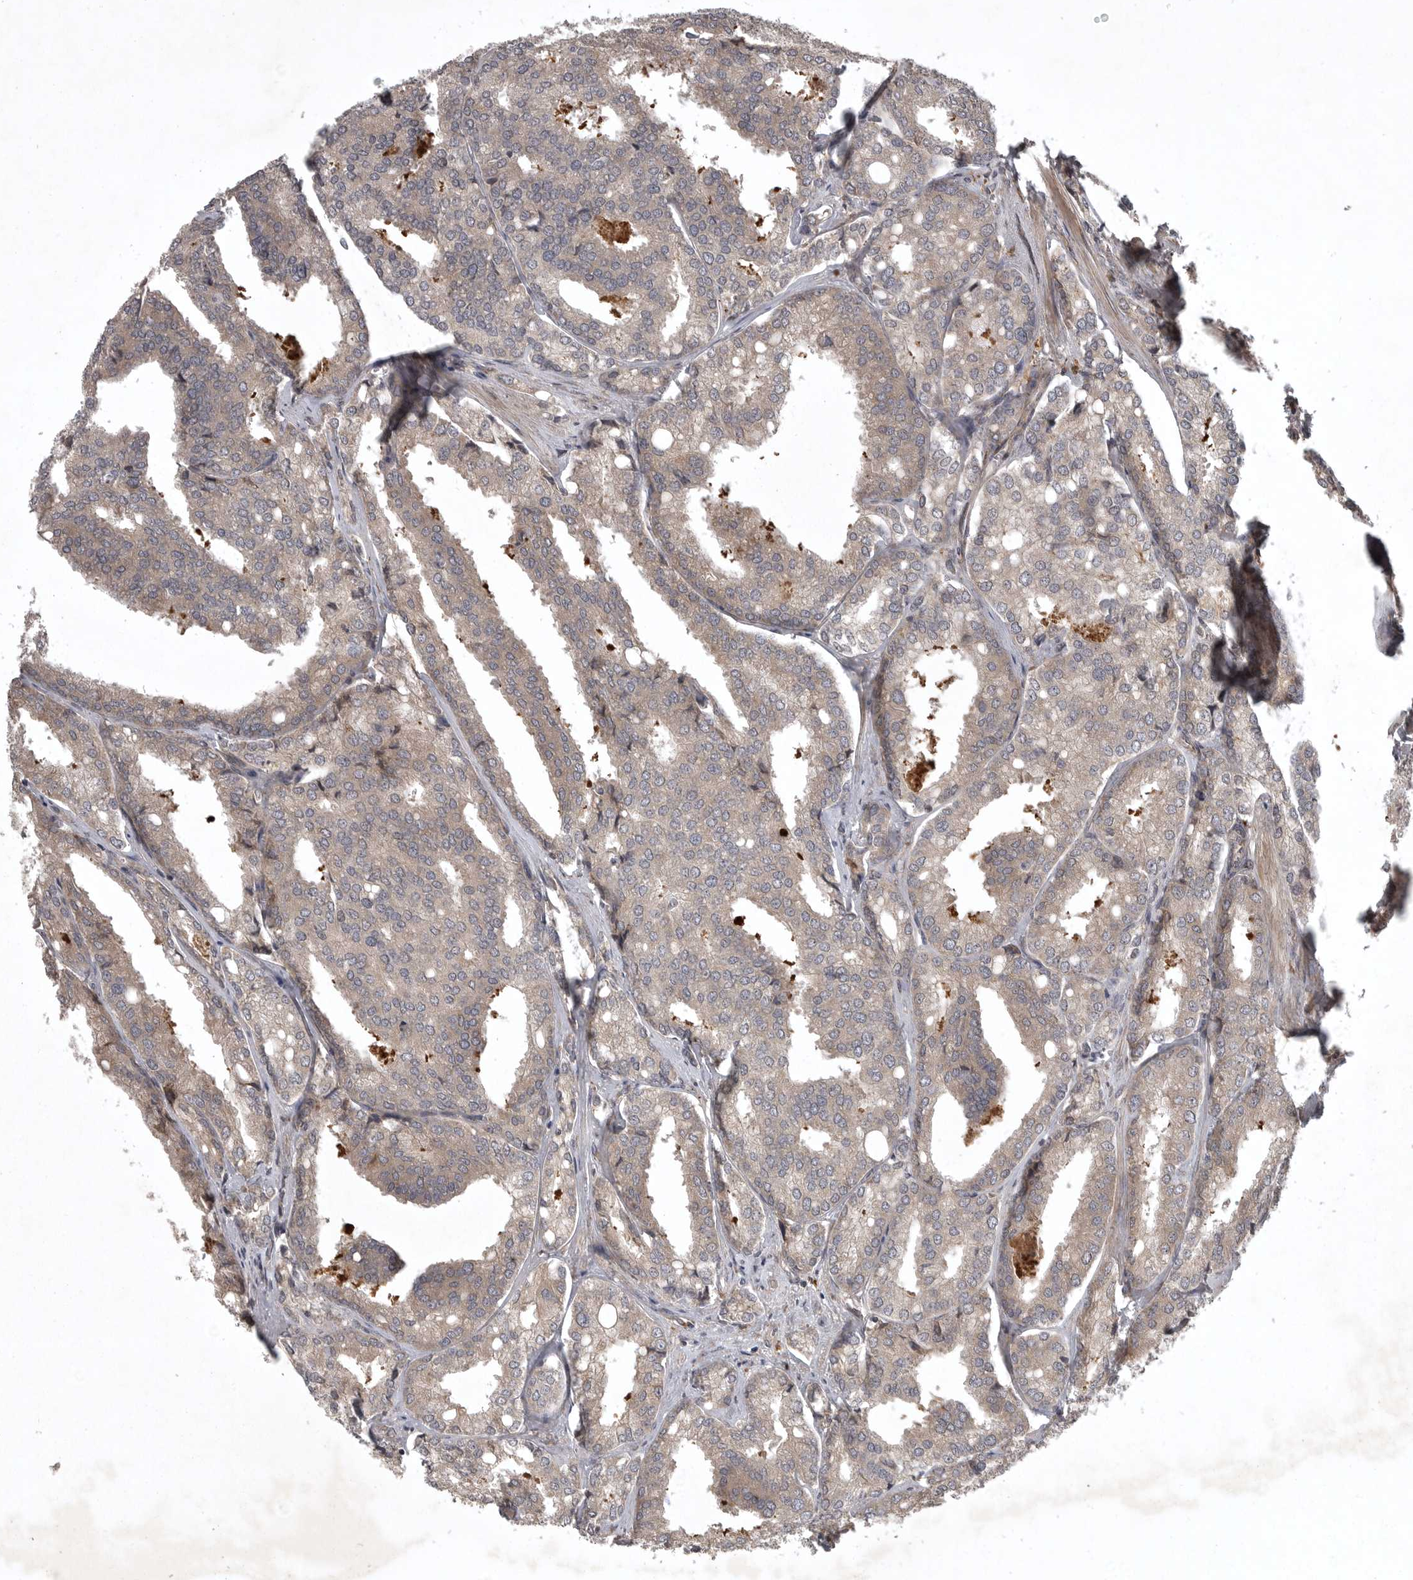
{"staining": {"intensity": "weak", "quantity": ">75%", "location": "cytoplasmic/membranous"}, "tissue": "prostate cancer", "cell_type": "Tumor cells", "image_type": "cancer", "snomed": [{"axis": "morphology", "description": "Adenocarcinoma, High grade"}, {"axis": "topography", "description": "Prostate"}], "caption": "Prostate cancer (high-grade adenocarcinoma) stained with a brown dye reveals weak cytoplasmic/membranous positive positivity in about >75% of tumor cells.", "gene": "GPR31", "patient": {"sex": "male", "age": 50}}